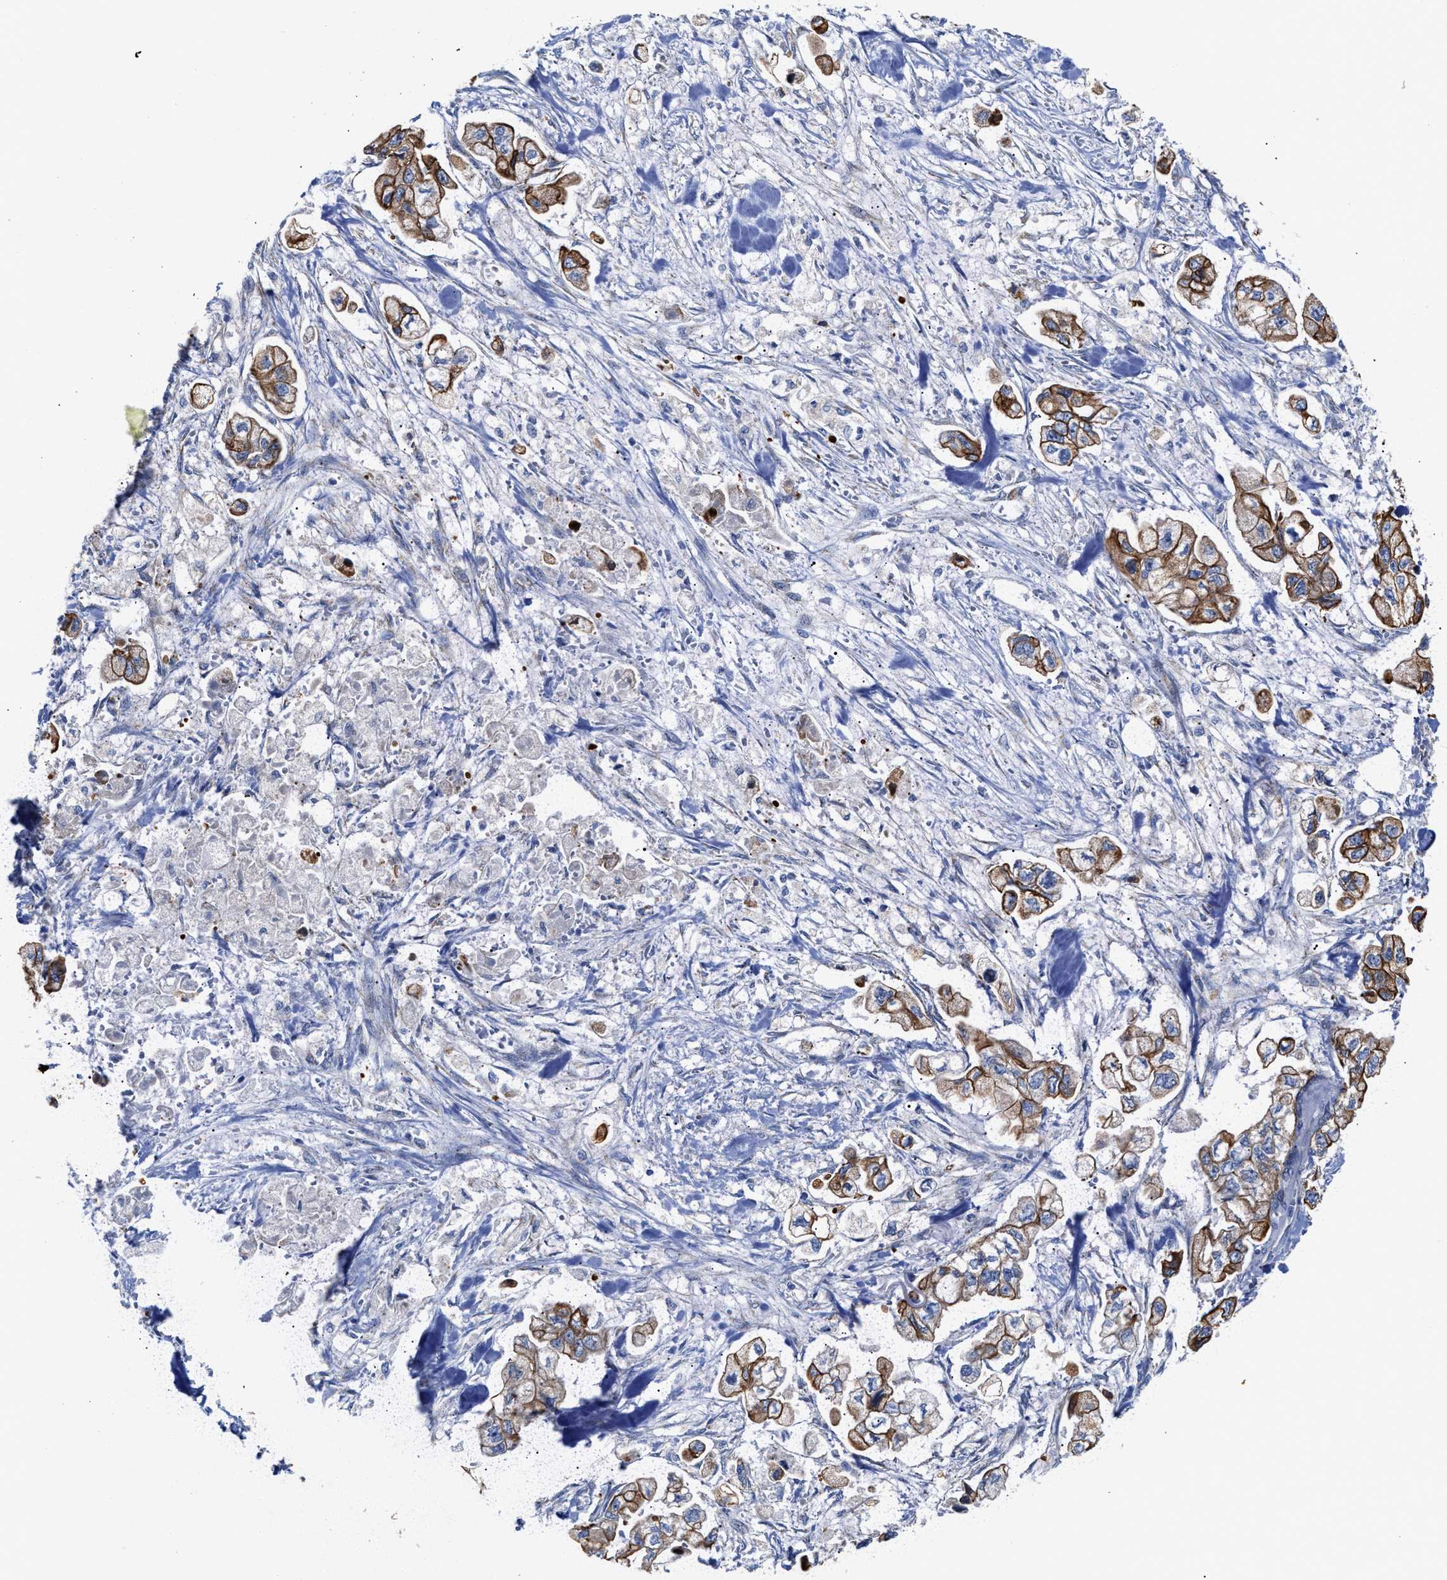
{"staining": {"intensity": "strong", "quantity": ">75%", "location": "cytoplasmic/membranous"}, "tissue": "stomach cancer", "cell_type": "Tumor cells", "image_type": "cancer", "snomed": [{"axis": "morphology", "description": "Normal tissue, NOS"}, {"axis": "morphology", "description": "Adenocarcinoma, NOS"}, {"axis": "topography", "description": "Stomach"}], "caption": "Immunohistochemistry (IHC) of stomach adenocarcinoma demonstrates high levels of strong cytoplasmic/membranous staining in approximately >75% of tumor cells.", "gene": "JAG1", "patient": {"sex": "male", "age": 62}}